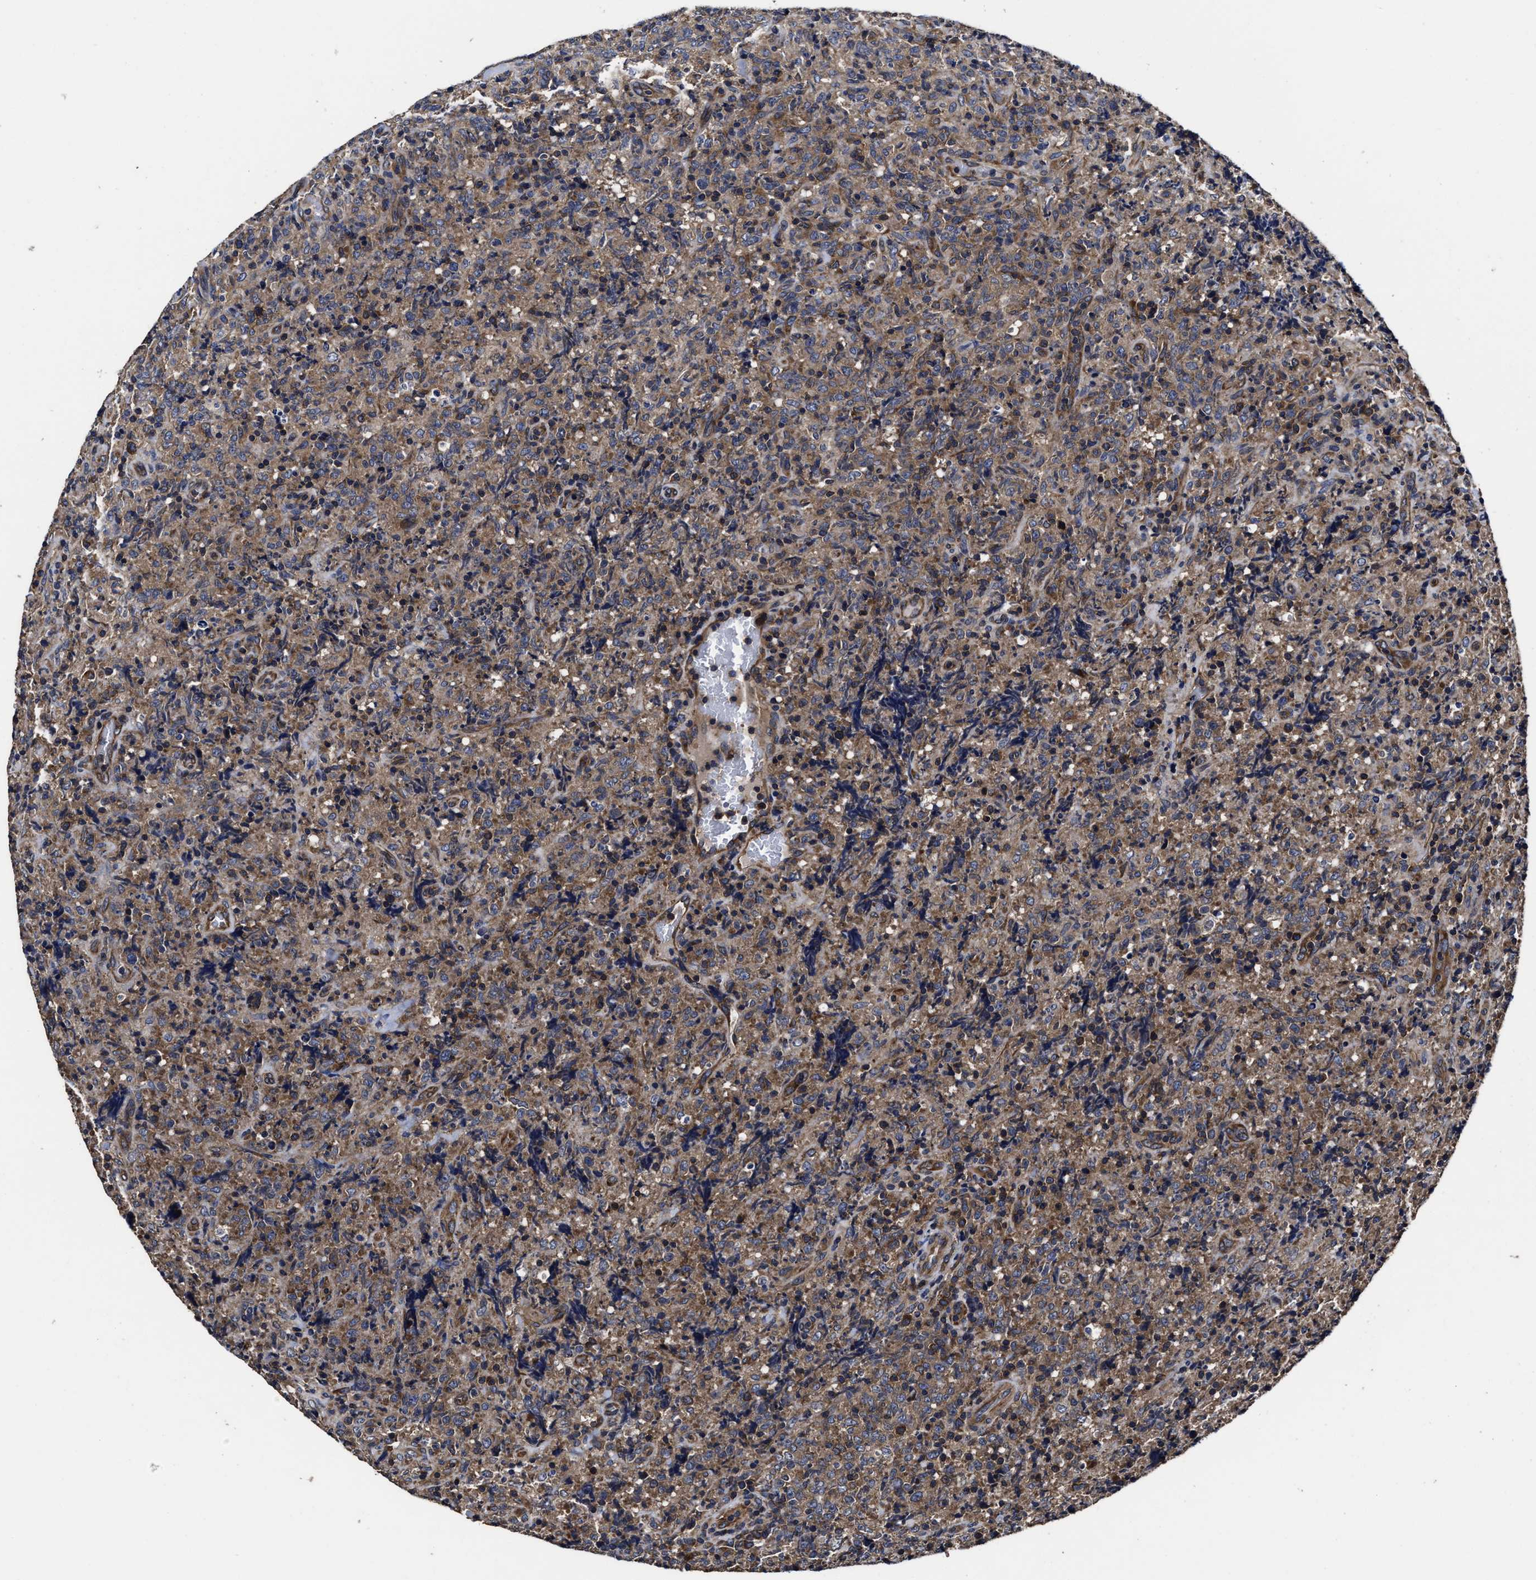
{"staining": {"intensity": "moderate", "quantity": ">75%", "location": "cytoplasmic/membranous"}, "tissue": "lymphoma", "cell_type": "Tumor cells", "image_type": "cancer", "snomed": [{"axis": "morphology", "description": "Malignant lymphoma, non-Hodgkin's type, High grade"}, {"axis": "topography", "description": "Tonsil"}], "caption": "Protein analysis of lymphoma tissue exhibits moderate cytoplasmic/membranous expression in approximately >75% of tumor cells.", "gene": "AVEN", "patient": {"sex": "female", "age": 36}}